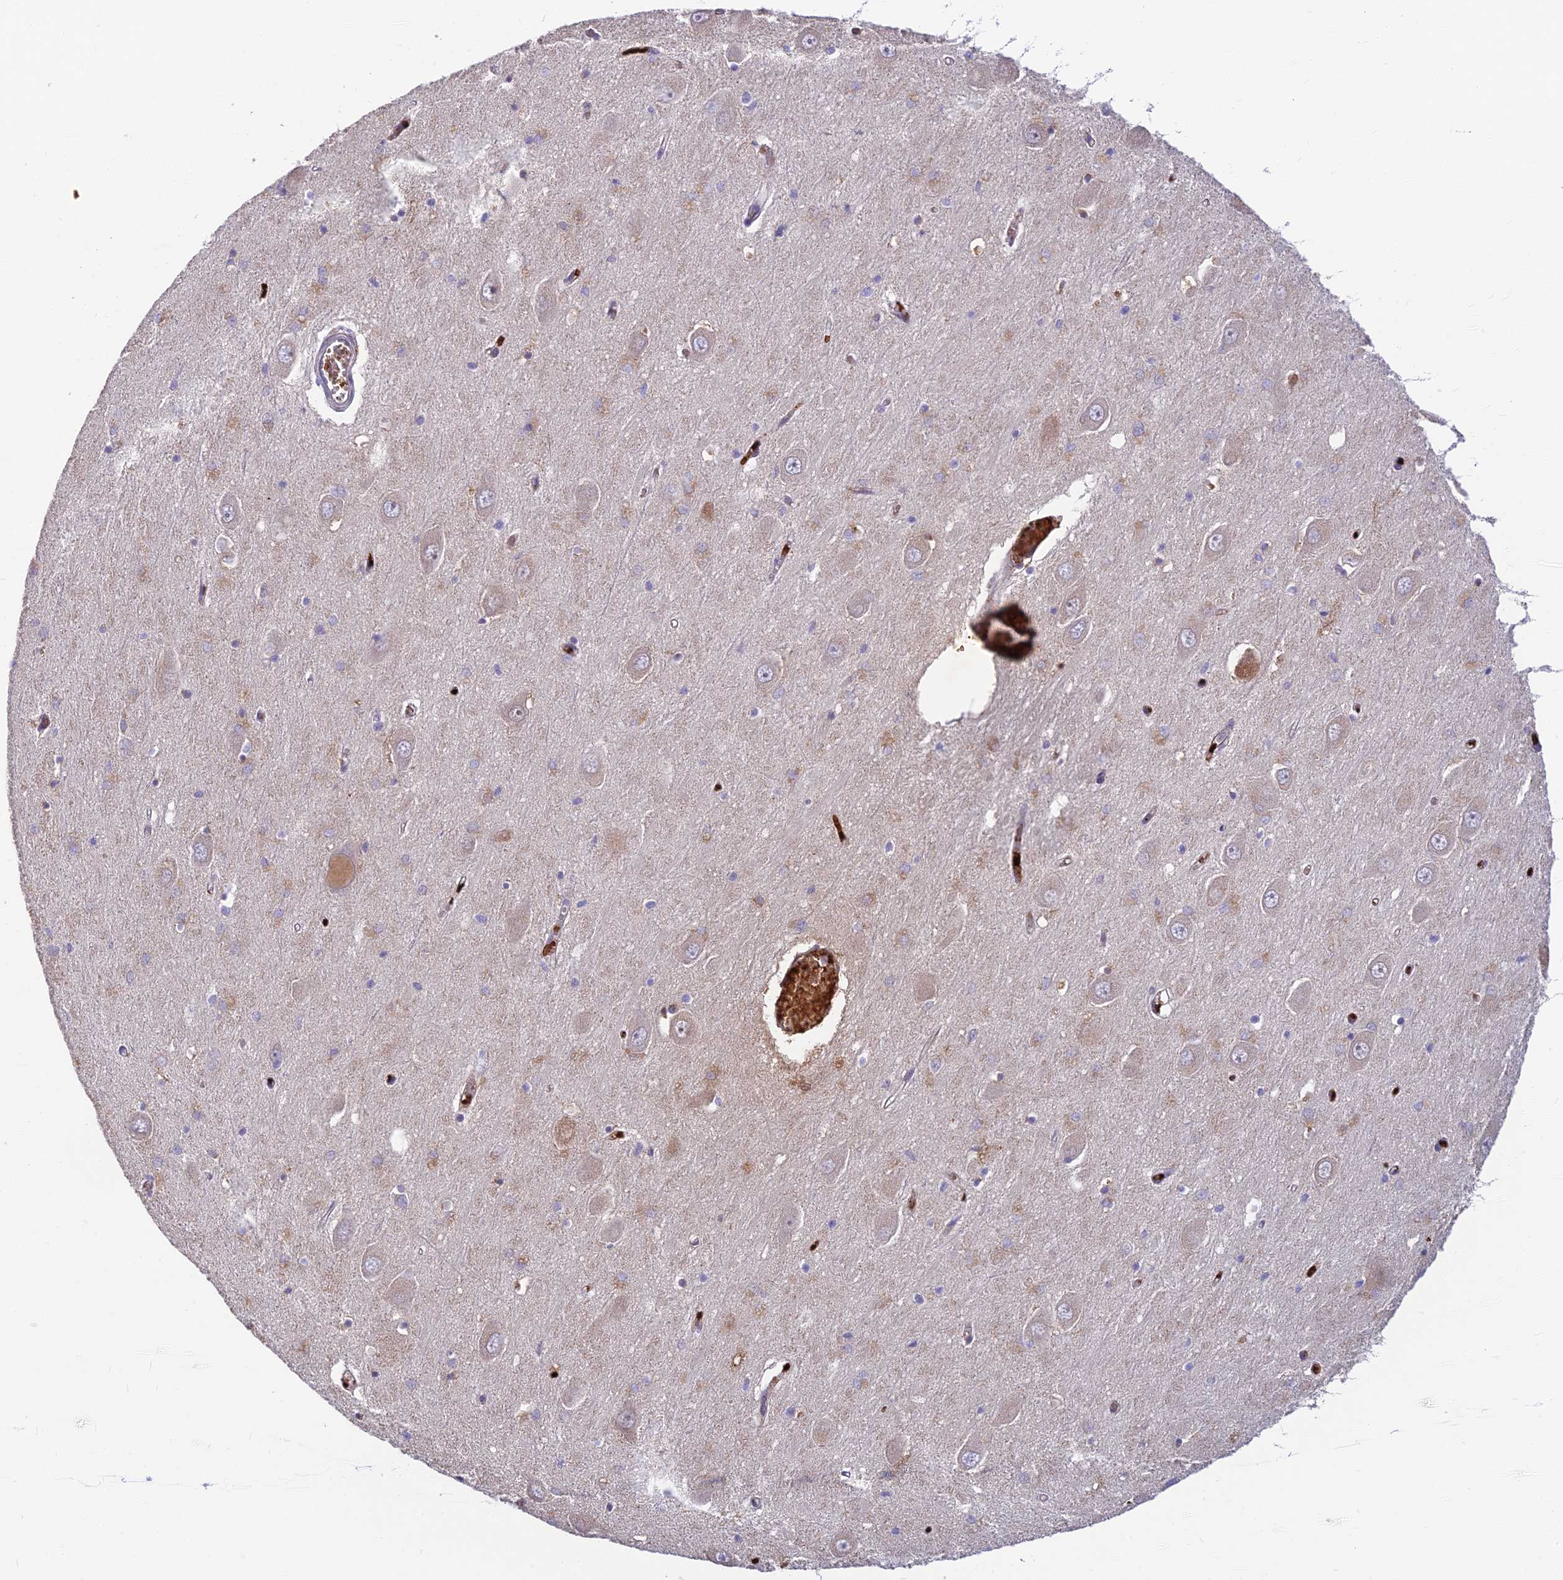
{"staining": {"intensity": "weak", "quantity": "<25%", "location": "cytoplasmic/membranous"}, "tissue": "hippocampus", "cell_type": "Glial cells", "image_type": "normal", "snomed": [{"axis": "morphology", "description": "Normal tissue, NOS"}, {"axis": "topography", "description": "Hippocampus"}], "caption": "Glial cells show no significant protein positivity in unremarkable hippocampus.", "gene": "UFSP2", "patient": {"sex": "male", "age": 70}}